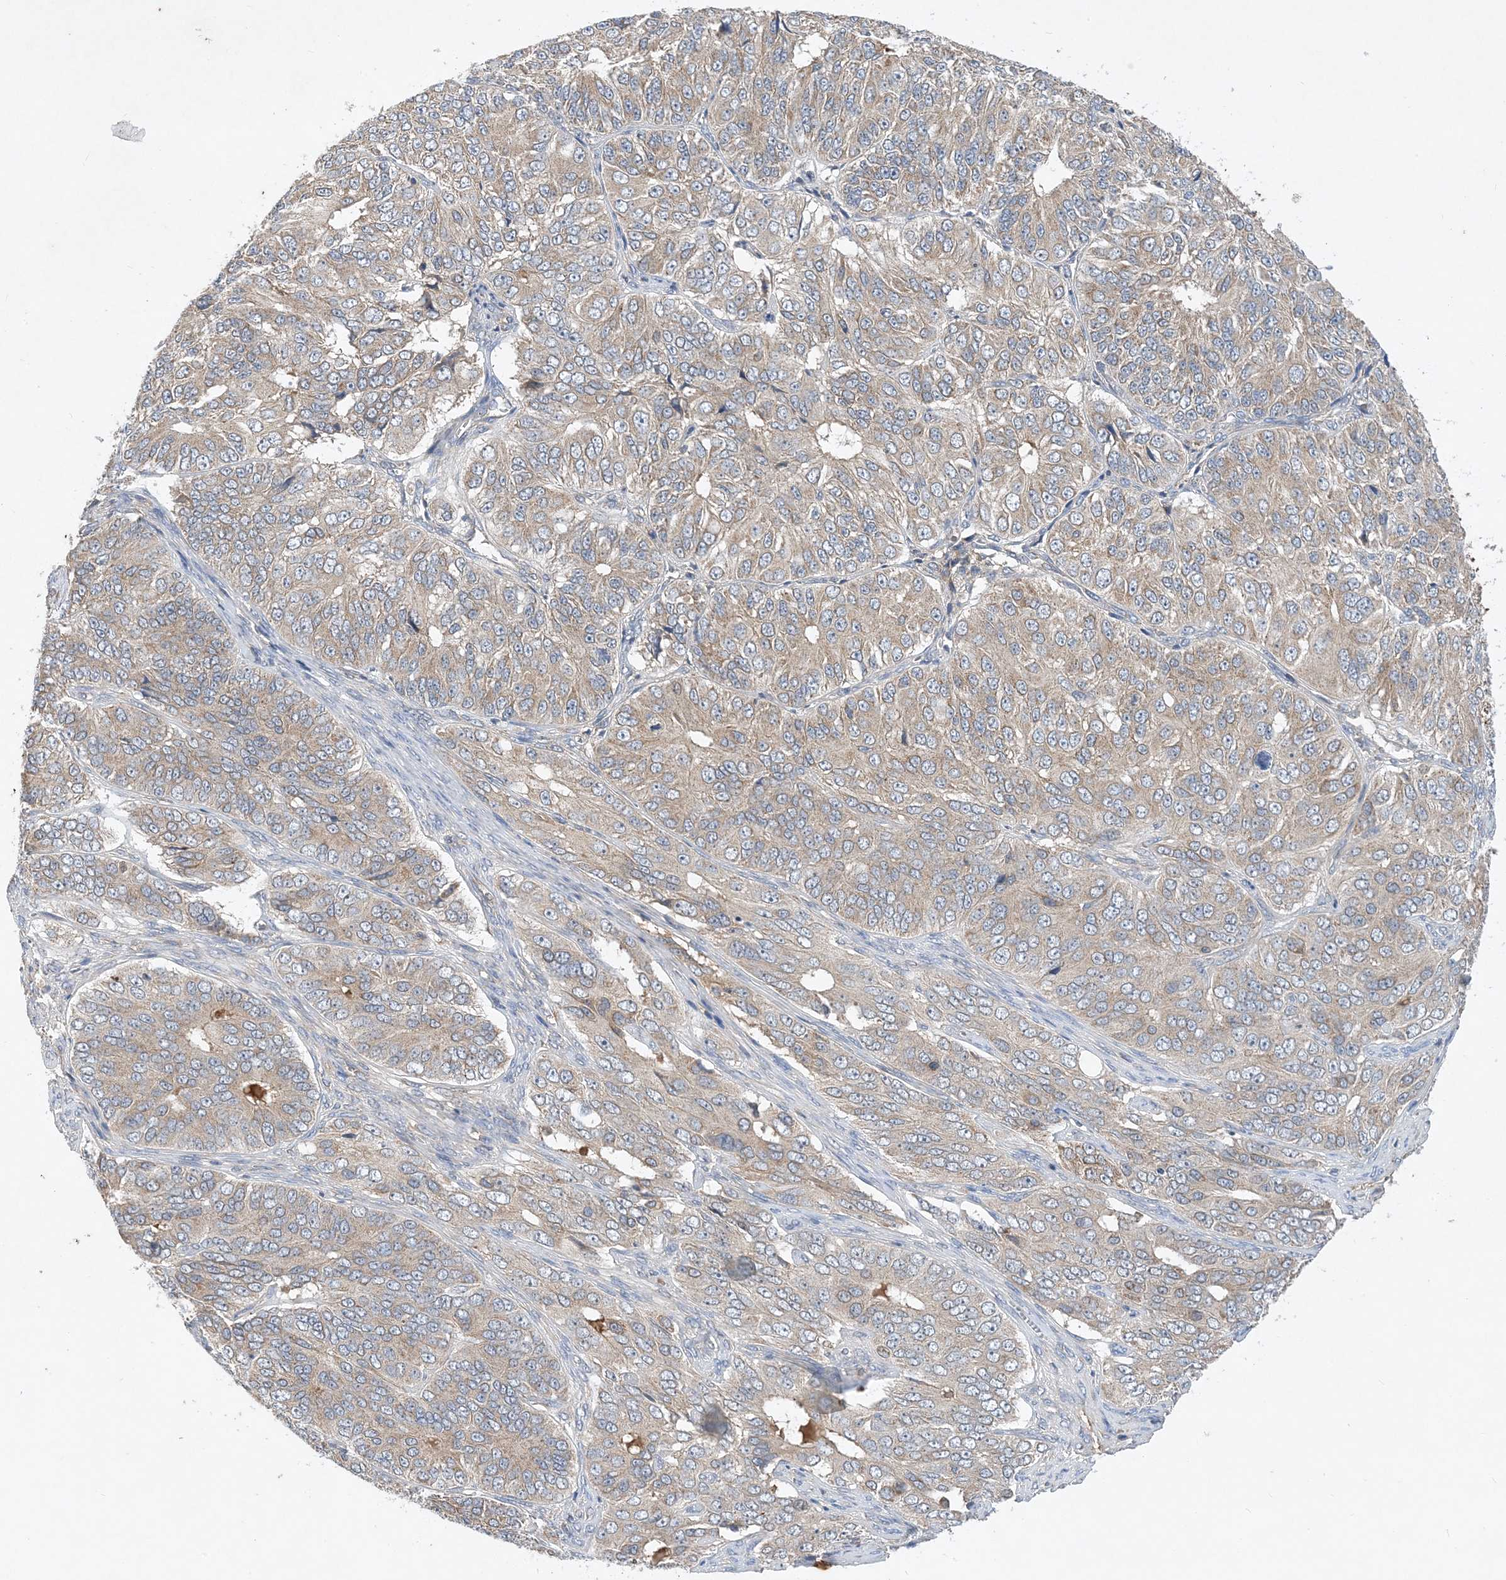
{"staining": {"intensity": "weak", "quantity": "25%-75%", "location": "cytoplasmic/membranous"}, "tissue": "ovarian cancer", "cell_type": "Tumor cells", "image_type": "cancer", "snomed": [{"axis": "morphology", "description": "Carcinoma, endometroid"}, {"axis": "topography", "description": "Ovary"}], "caption": "Ovarian cancer tissue displays weak cytoplasmic/membranous staining in approximately 25%-75% of tumor cells, visualized by immunohistochemistry.", "gene": "STK19", "patient": {"sex": "female", "age": 51}}